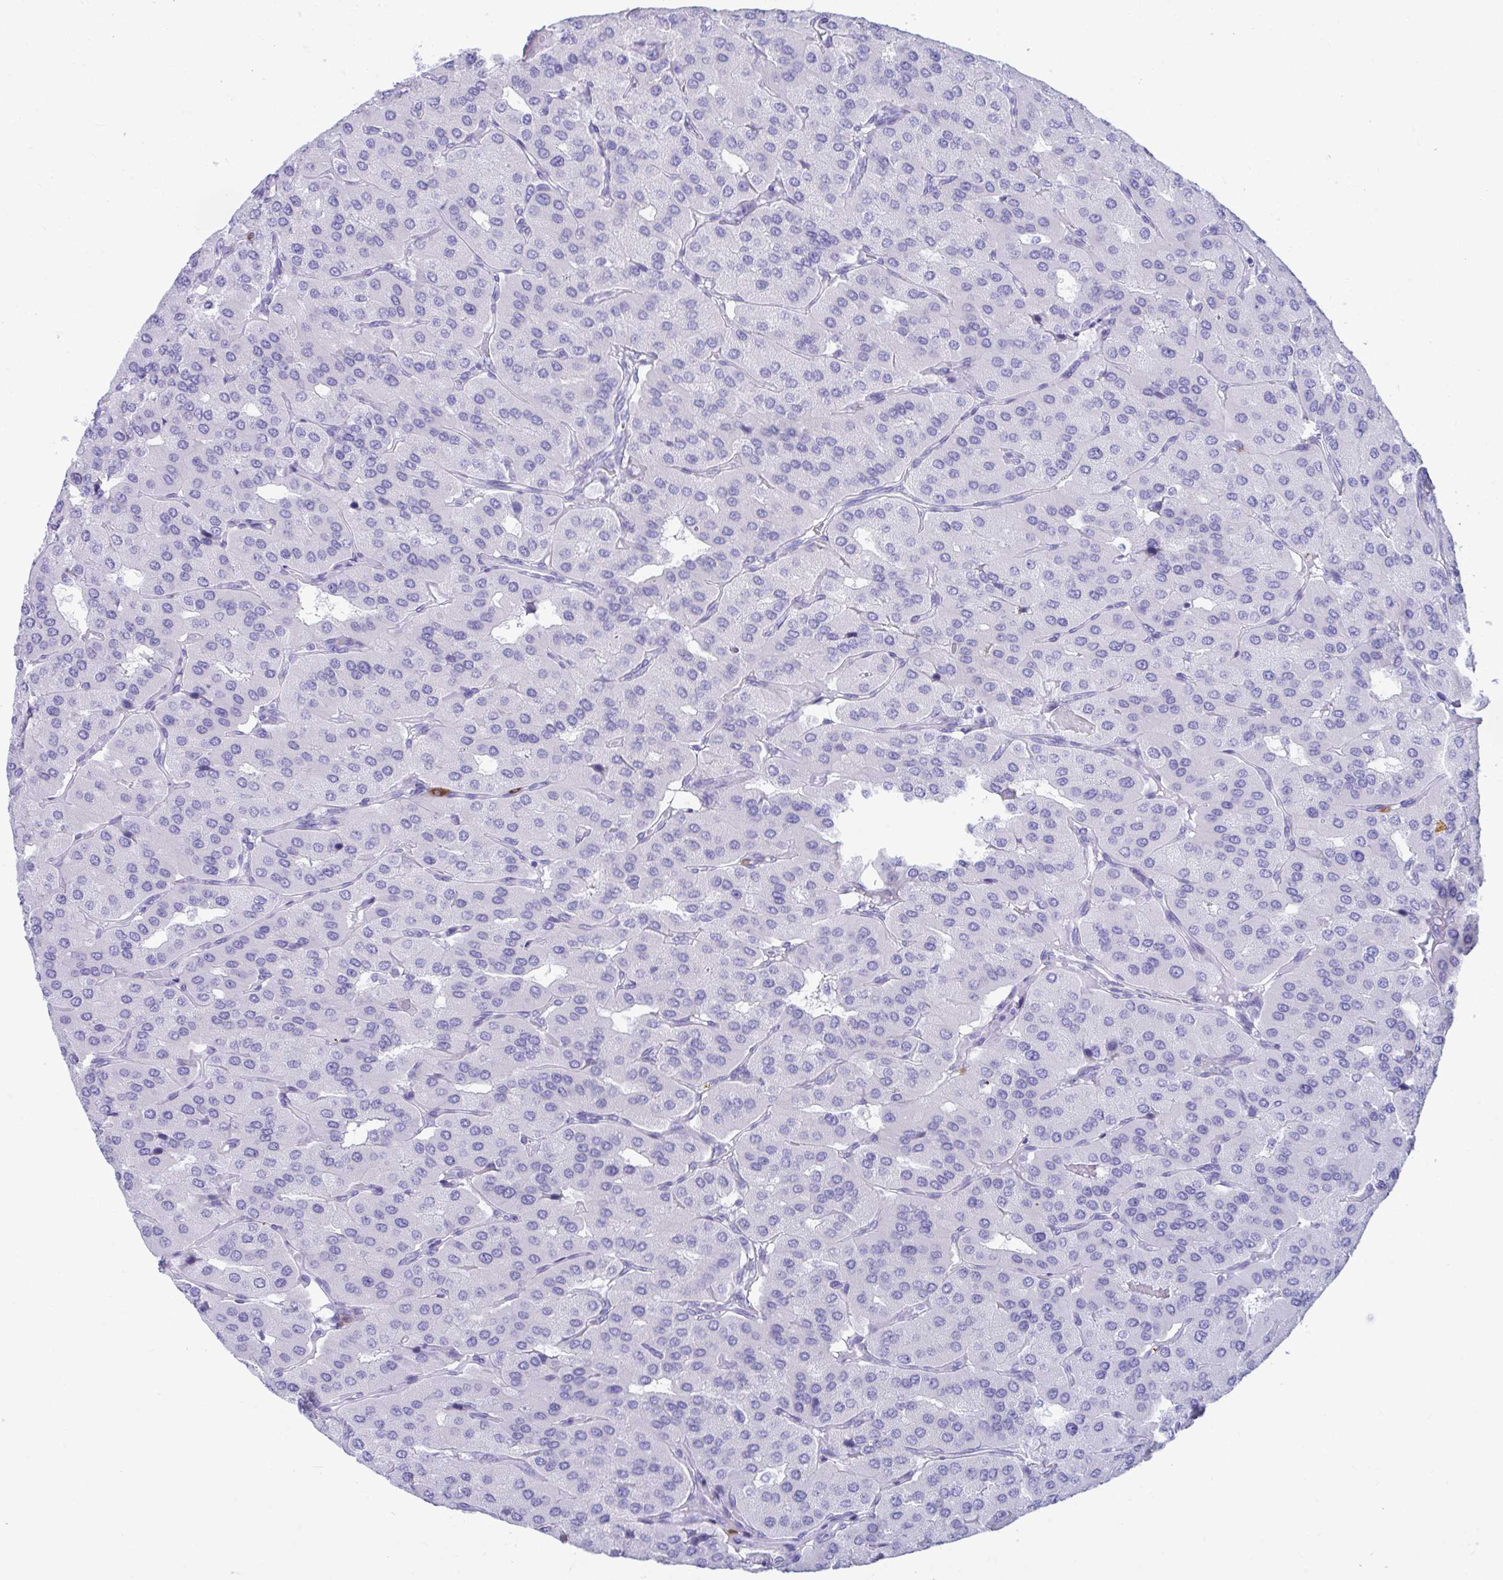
{"staining": {"intensity": "negative", "quantity": "none", "location": "none"}, "tissue": "parathyroid gland", "cell_type": "Glandular cells", "image_type": "normal", "snomed": [{"axis": "morphology", "description": "Normal tissue, NOS"}, {"axis": "morphology", "description": "Adenoma, NOS"}, {"axis": "topography", "description": "Parathyroid gland"}], "caption": "This is an IHC histopathology image of benign parathyroid gland. There is no positivity in glandular cells.", "gene": "SHISA8", "patient": {"sex": "female", "age": 86}}